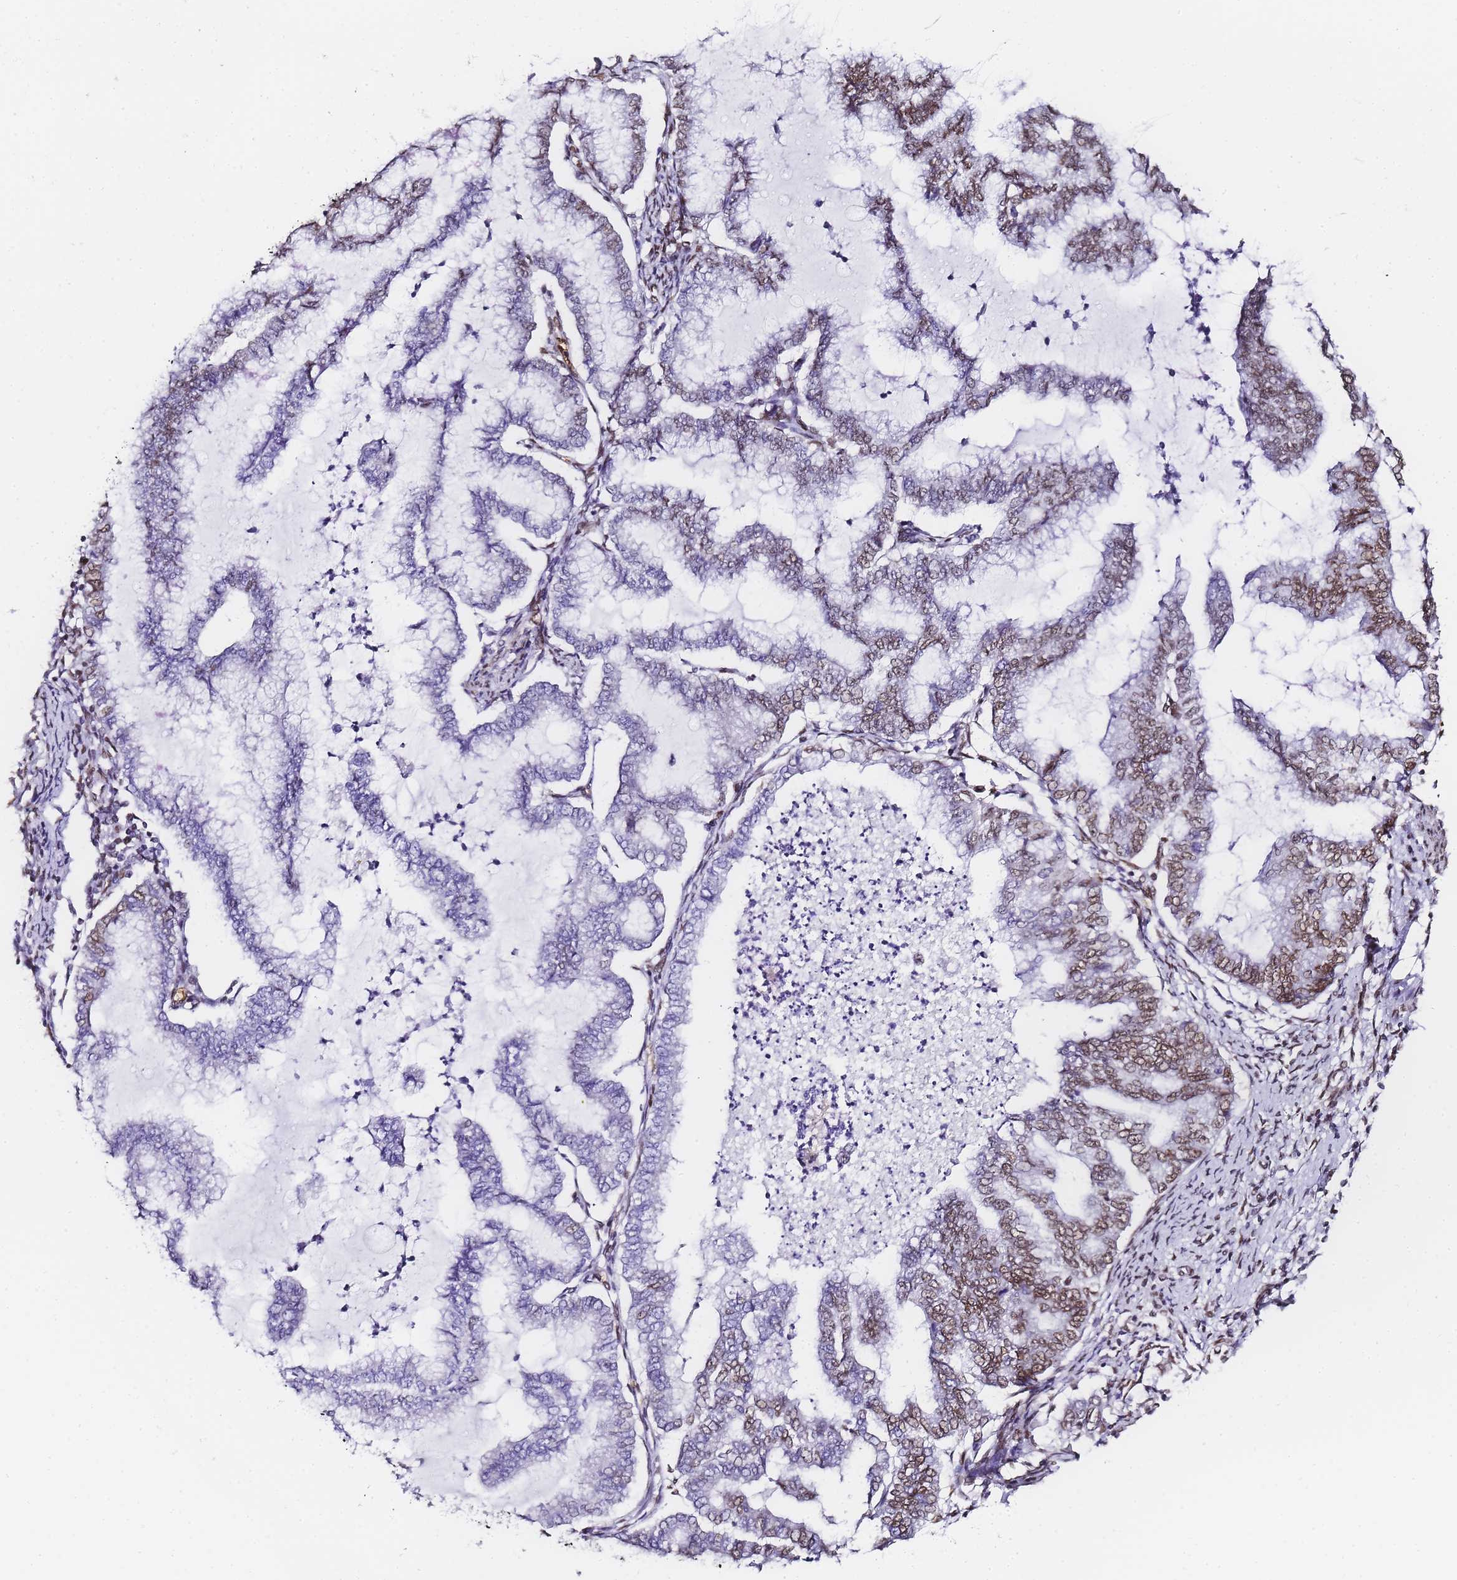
{"staining": {"intensity": "moderate", "quantity": "<25%", "location": "nuclear"}, "tissue": "endometrial cancer", "cell_type": "Tumor cells", "image_type": "cancer", "snomed": [{"axis": "morphology", "description": "Adenocarcinoma, NOS"}, {"axis": "topography", "description": "Endometrium"}], "caption": "This image displays immunohistochemistry (IHC) staining of endometrial cancer, with low moderate nuclear expression in about <25% of tumor cells.", "gene": "POLR1A", "patient": {"sex": "female", "age": 79}}